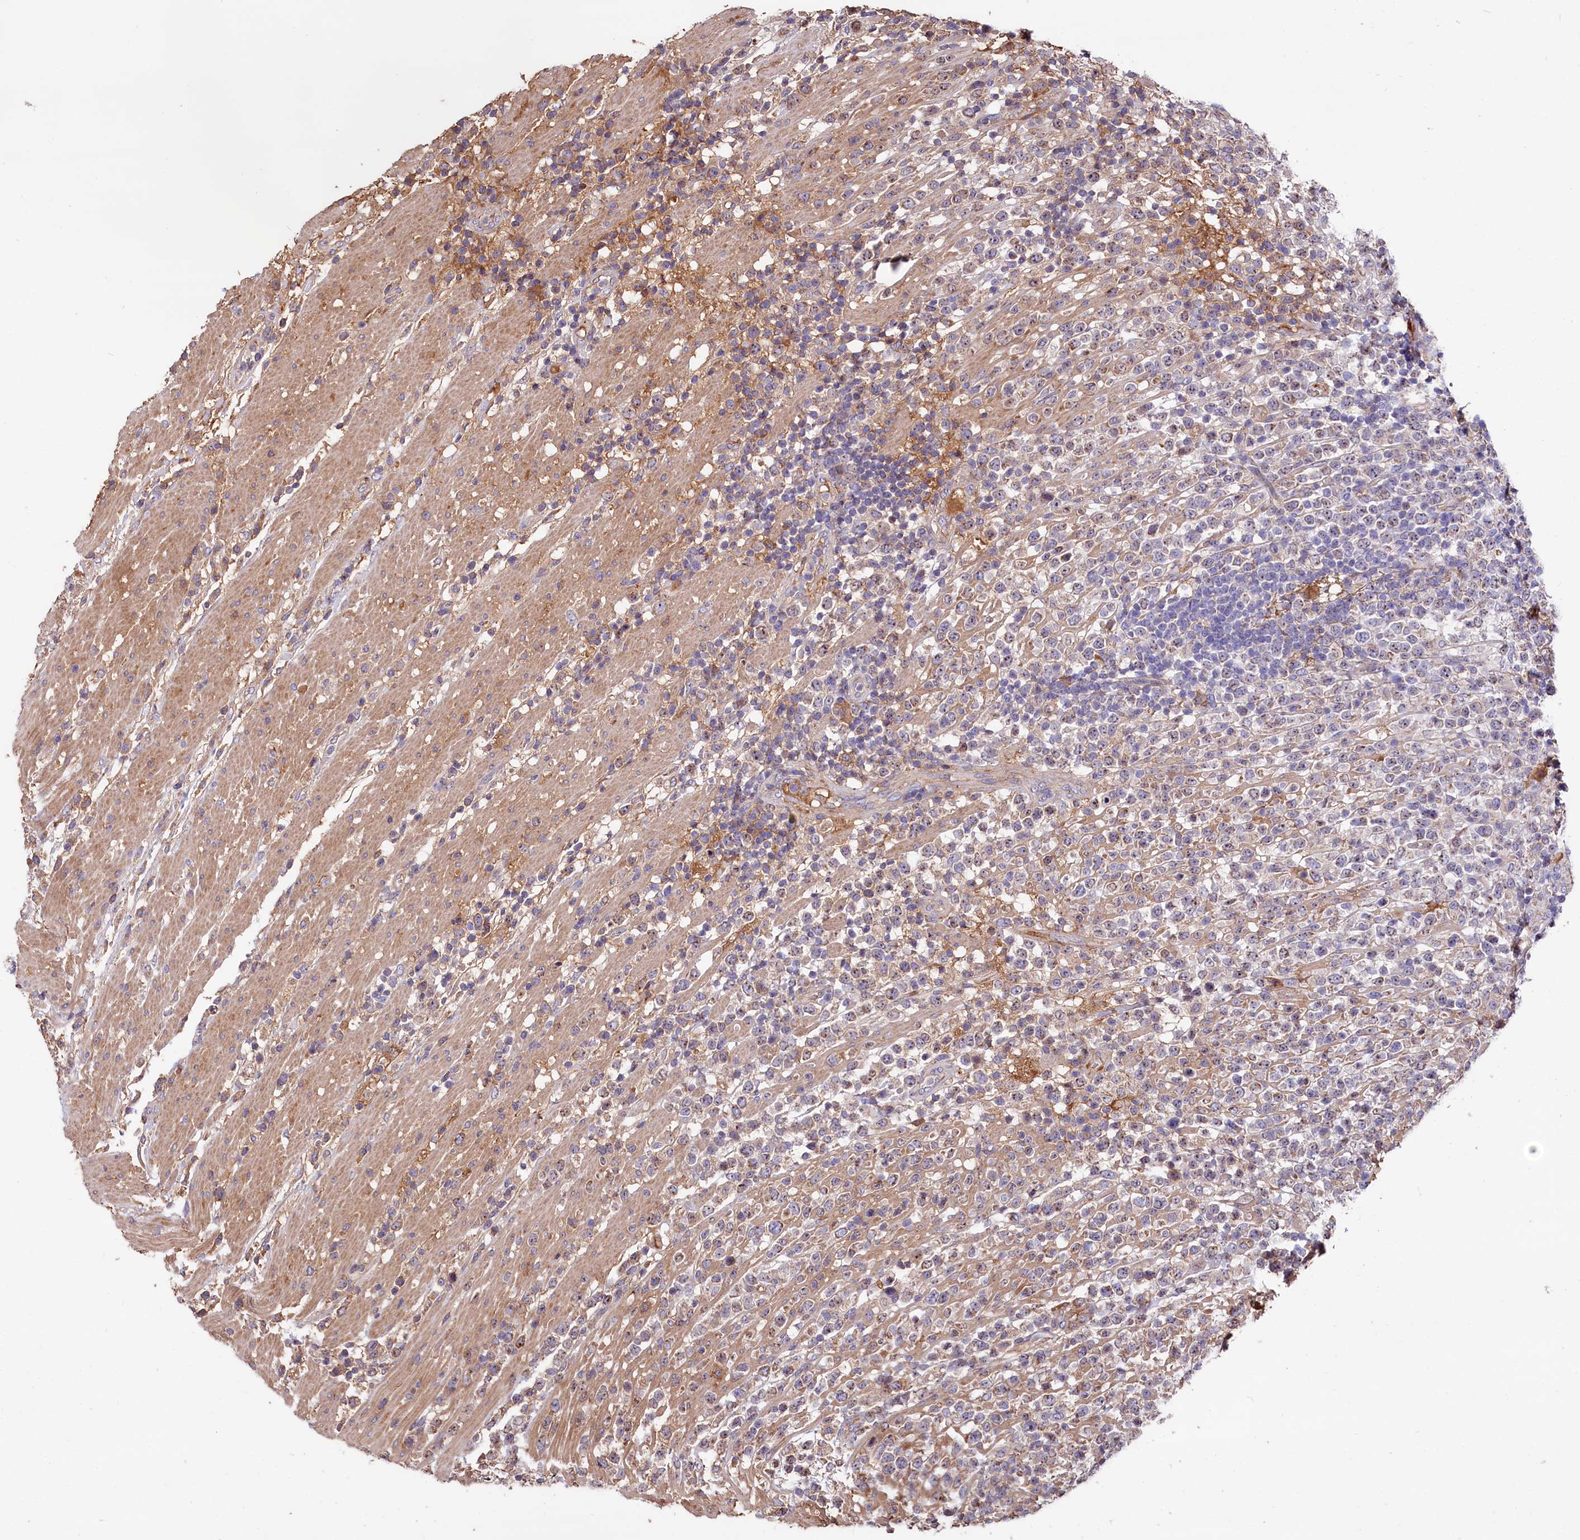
{"staining": {"intensity": "moderate", "quantity": ">75%", "location": "nuclear"}, "tissue": "lymphoma", "cell_type": "Tumor cells", "image_type": "cancer", "snomed": [{"axis": "morphology", "description": "Malignant lymphoma, non-Hodgkin's type, High grade"}, {"axis": "topography", "description": "Colon"}], "caption": "Protein staining by immunohistochemistry (IHC) exhibits moderate nuclear positivity in approximately >75% of tumor cells in lymphoma. The staining was performed using DAB (3,3'-diaminobenzidine) to visualize the protein expression in brown, while the nuclei were stained in blue with hematoxylin (Magnification: 20x).", "gene": "RPUSD3", "patient": {"sex": "female", "age": 53}}